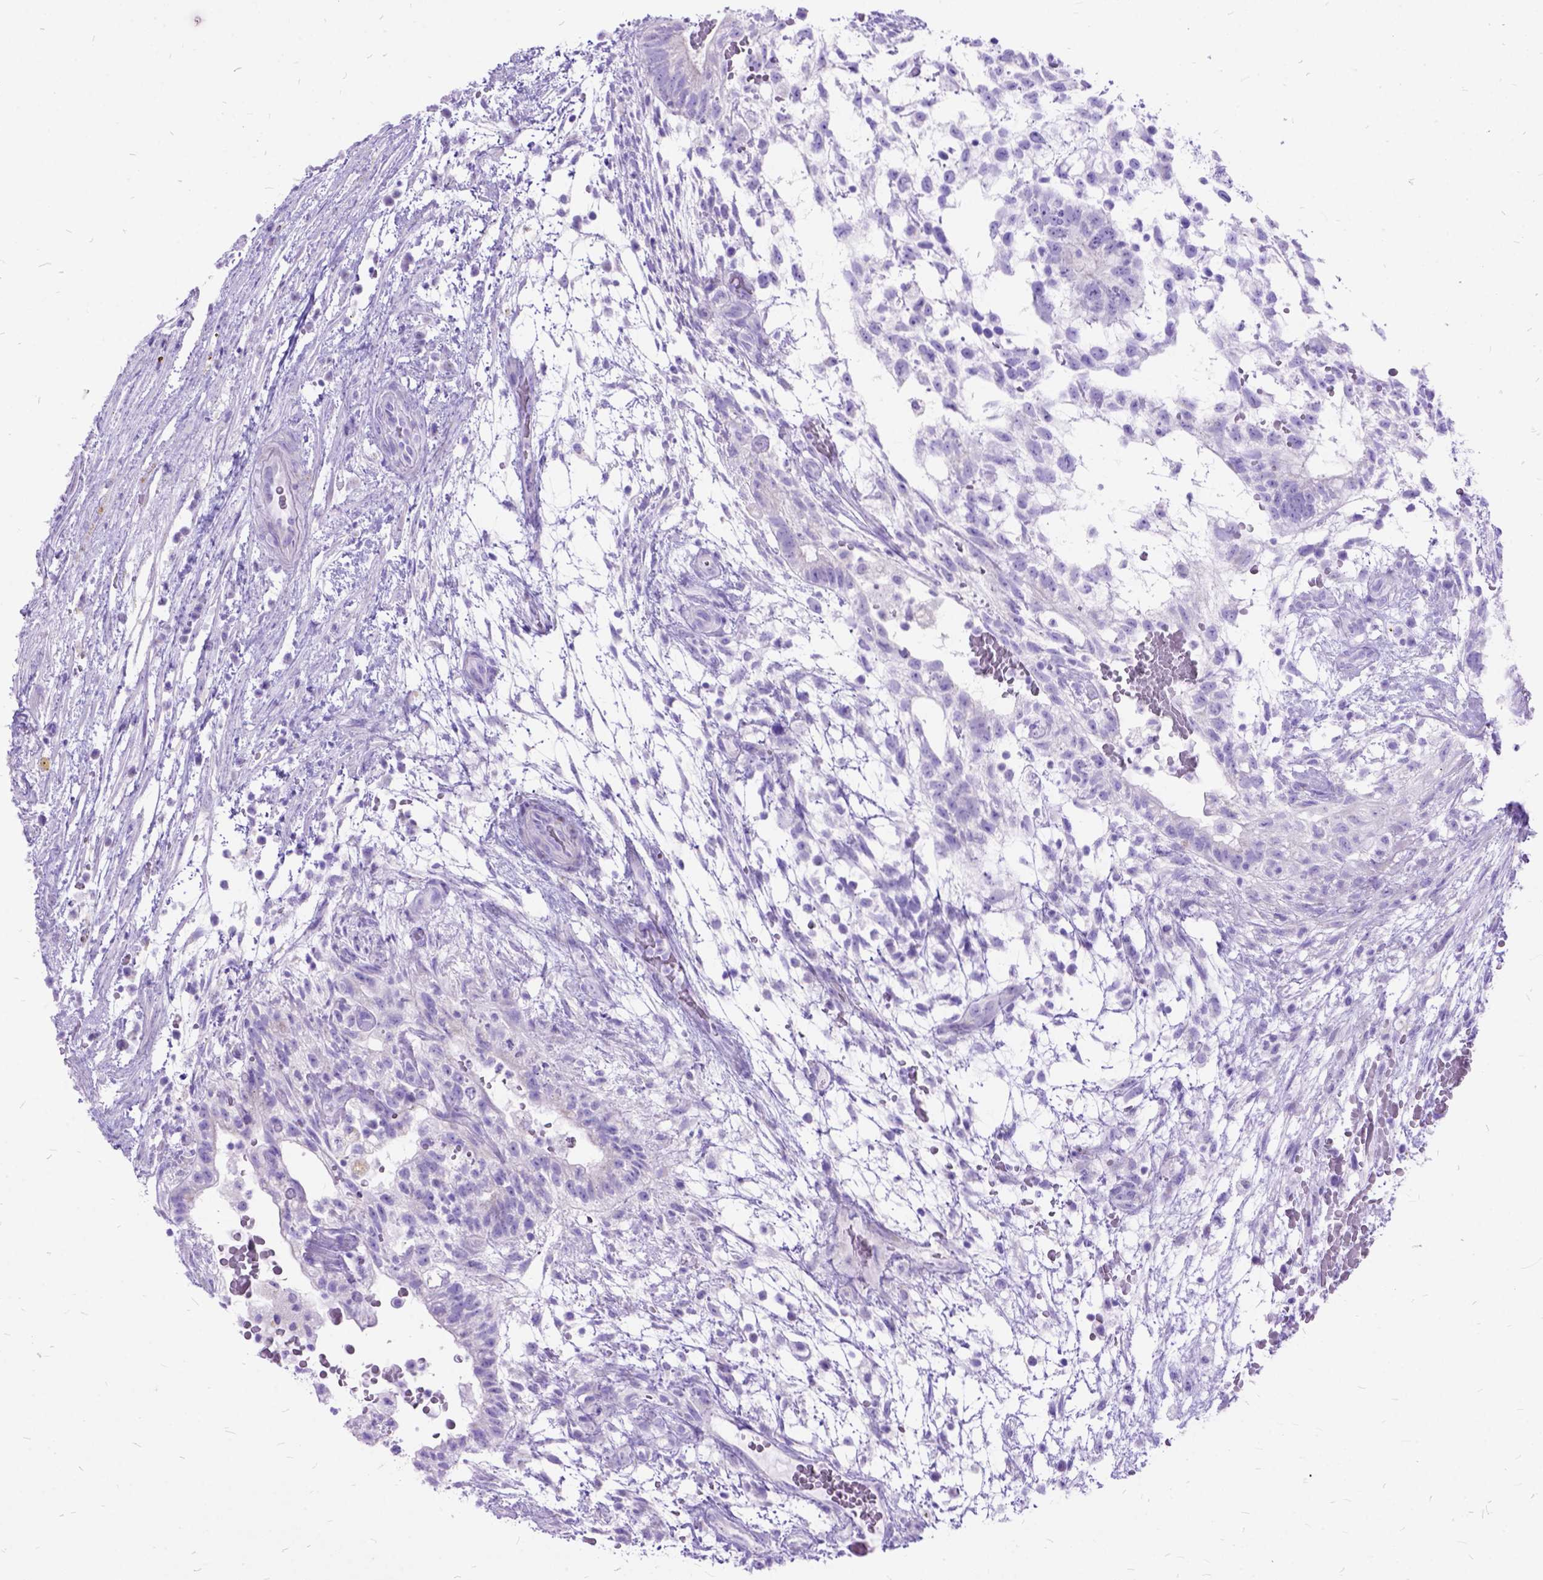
{"staining": {"intensity": "negative", "quantity": "none", "location": "none"}, "tissue": "testis cancer", "cell_type": "Tumor cells", "image_type": "cancer", "snomed": [{"axis": "morphology", "description": "Normal tissue, NOS"}, {"axis": "morphology", "description": "Carcinoma, Embryonal, NOS"}, {"axis": "topography", "description": "Testis"}], "caption": "Tumor cells show no significant staining in testis cancer. The staining was performed using DAB (3,3'-diaminobenzidine) to visualize the protein expression in brown, while the nuclei were stained in blue with hematoxylin (Magnification: 20x).", "gene": "DNAH2", "patient": {"sex": "male", "age": 32}}